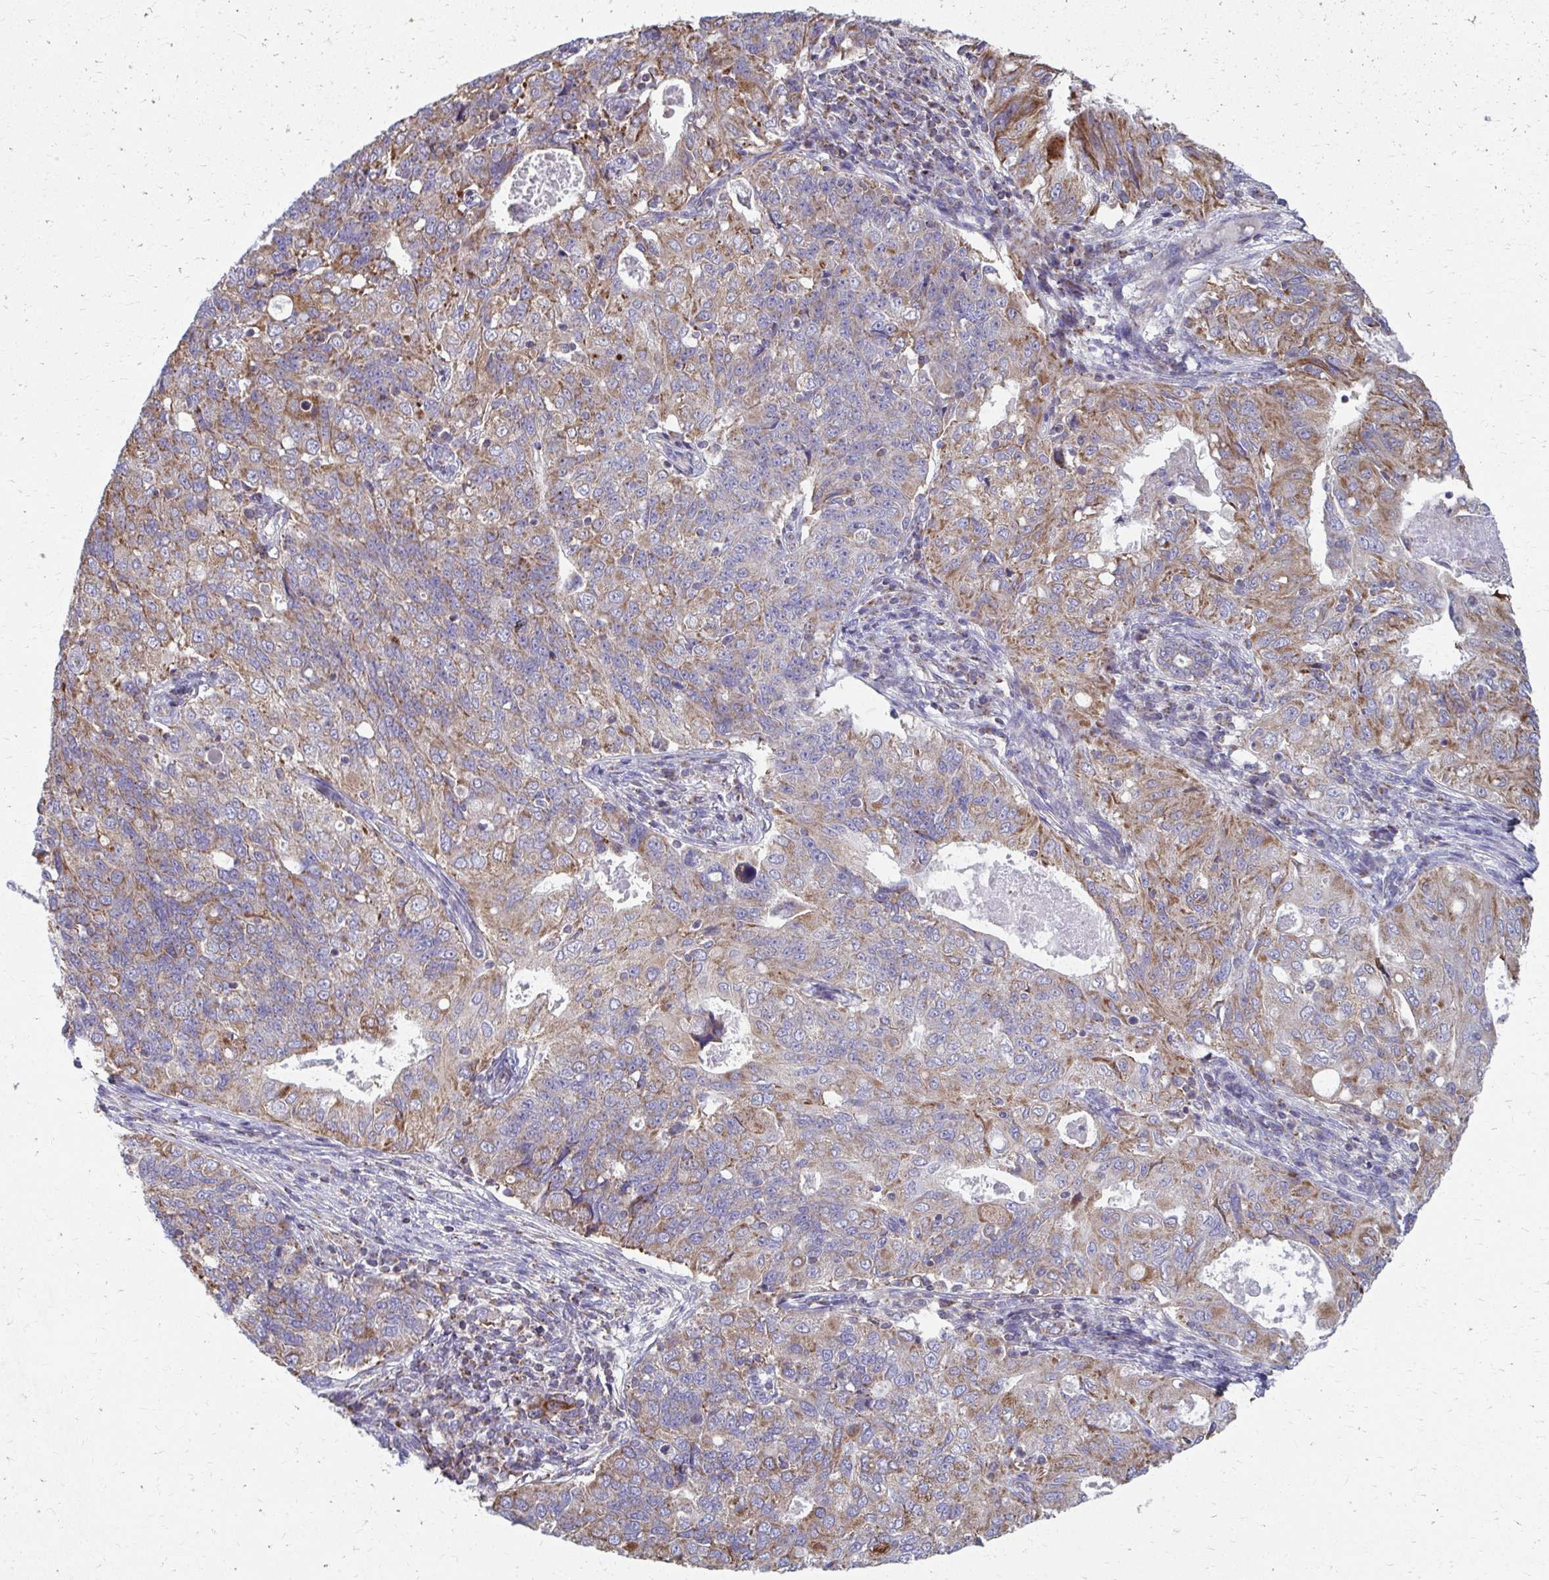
{"staining": {"intensity": "moderate", "quantity": "25%-75%", "location": "cytoplasmic/membranous"}, "tissue": "endometrial cancer", "cell_type": "Tumor cells", "image_type": "cancer", "snomed": [{"axis": "morphology", "description": "Adenocarcinoma, NOS"}, {"axis": "topography", "description": "Endometrium"}], "caption": "Immunohistochemical staining of endometrial cancer exhibits moderate cytoplasmic/membranous protein positivity in approximately 25%-75% of tumor cells. (Stains: DAB in brown, nuclei in blue, Microscopy: brightfield microscopy at high magnification).", "gene": "RCC1L", "patient": {"sex": "female", "age": 43}}